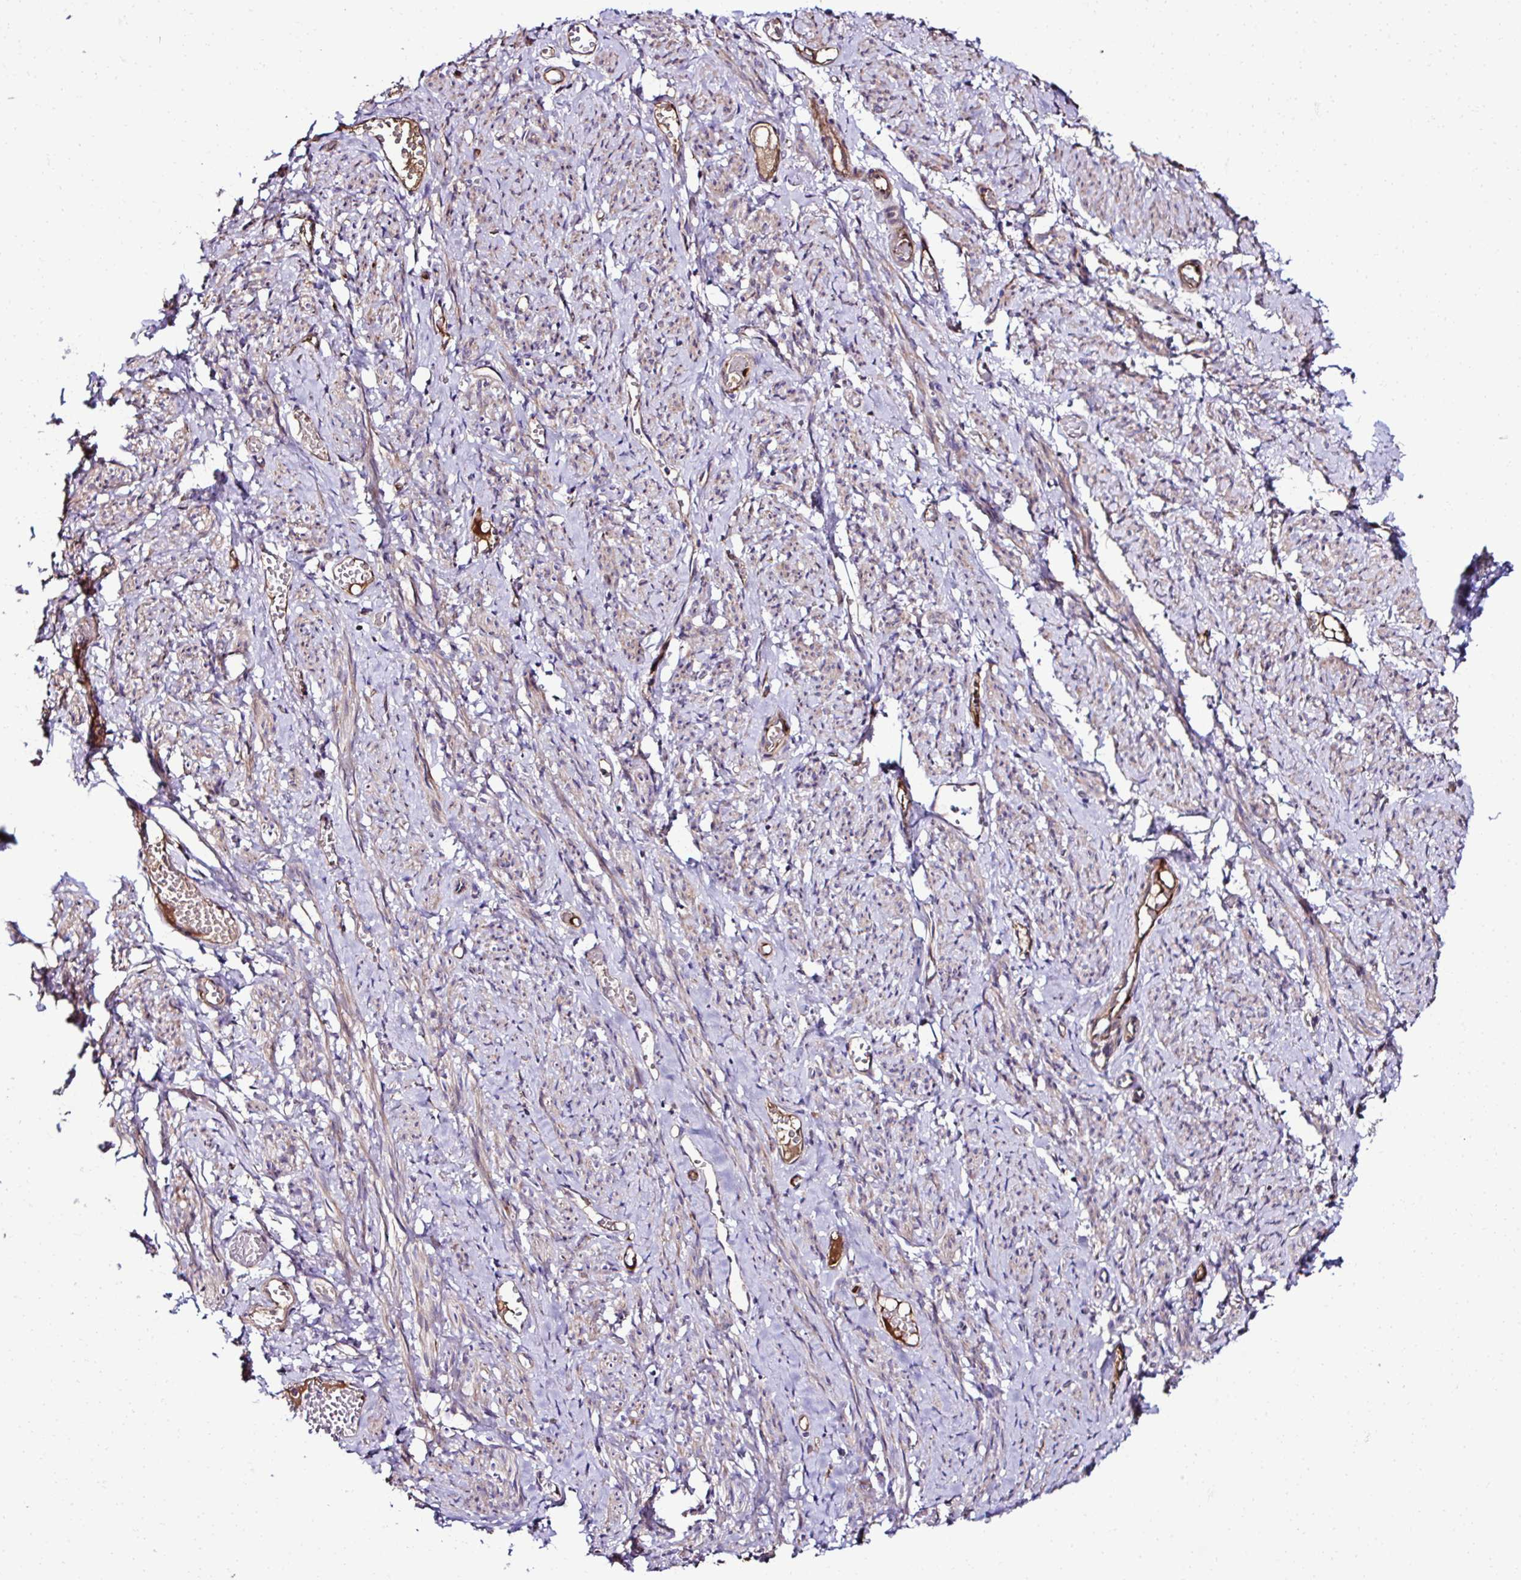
{"staining": {"intensity": "weak", "quantity": "25%-75%", "location": "cytoplasmic/membranous"}, "tissue": "smooth muscle", "cell_type": "Smooth muscle cells", "image_type": "normal", "snomed": [{"axis": "morphology", "description": "Normal tissue, NOS"}, {"axis": "topography", "description": "Smooth muscle"}], "caption": "Smooth muscle cells exhibit low levels of weak cytoplasmic/membranous positivity in approximately 25%-75% of cells in benign human smooth muscle.", "gene": "CCDC85C", "patient": {"sex": "female", "age": 65}}